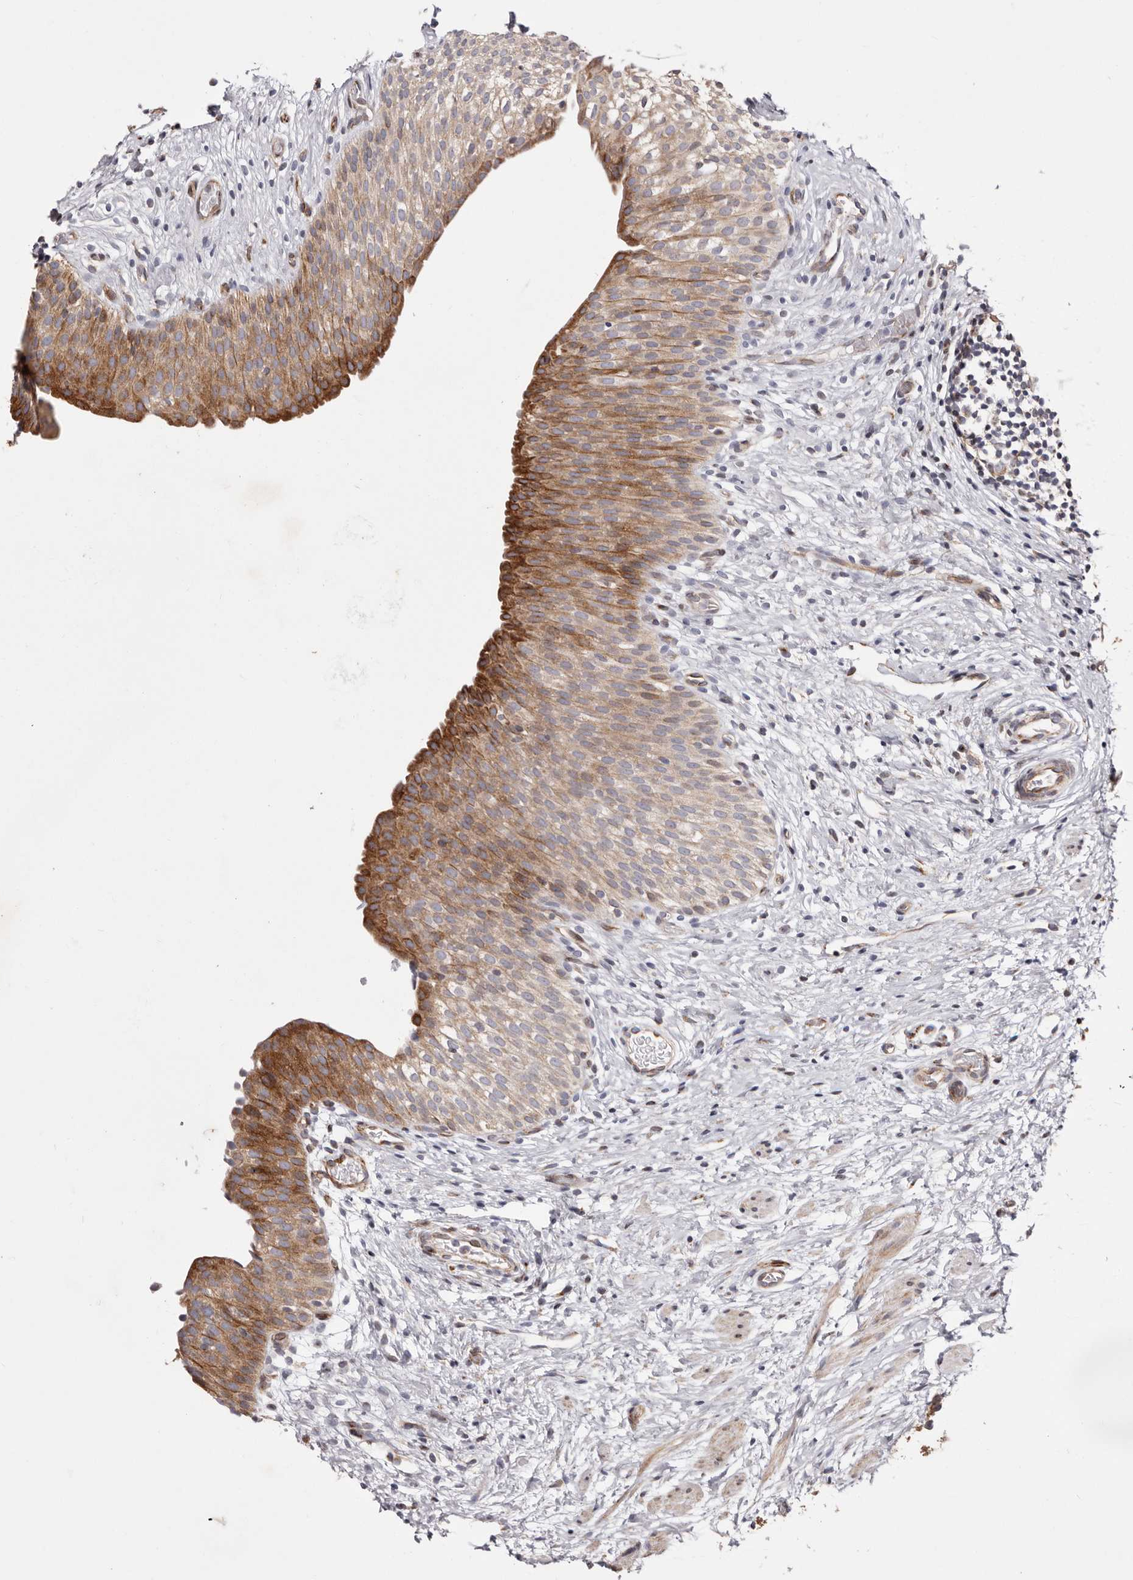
{"staining": {"intensity": "moderate", "quantity": ">75%", "location": "cytoplasmic/membranous"}, "tissue": "urinary bladder", "cell_type": "Urothelial cells", "image_type": "normal", "snomed": [{"axis": "morphology", "description": "Normal tissue, NOS"}, {"axis": "topography", "description": "Urinary bladder"}], "caption": "Immunohistochemical staining of unremarkable human urinary bladder reveals medium levels of moderate cytoplasmic/membranous expression in approximately >75% of urothelial cells. The protein of interest is shown in brown color, while the nuclei are stained blue.", "gene": "TIMM17B", "patient": {"sex": "male", "age": 1}}